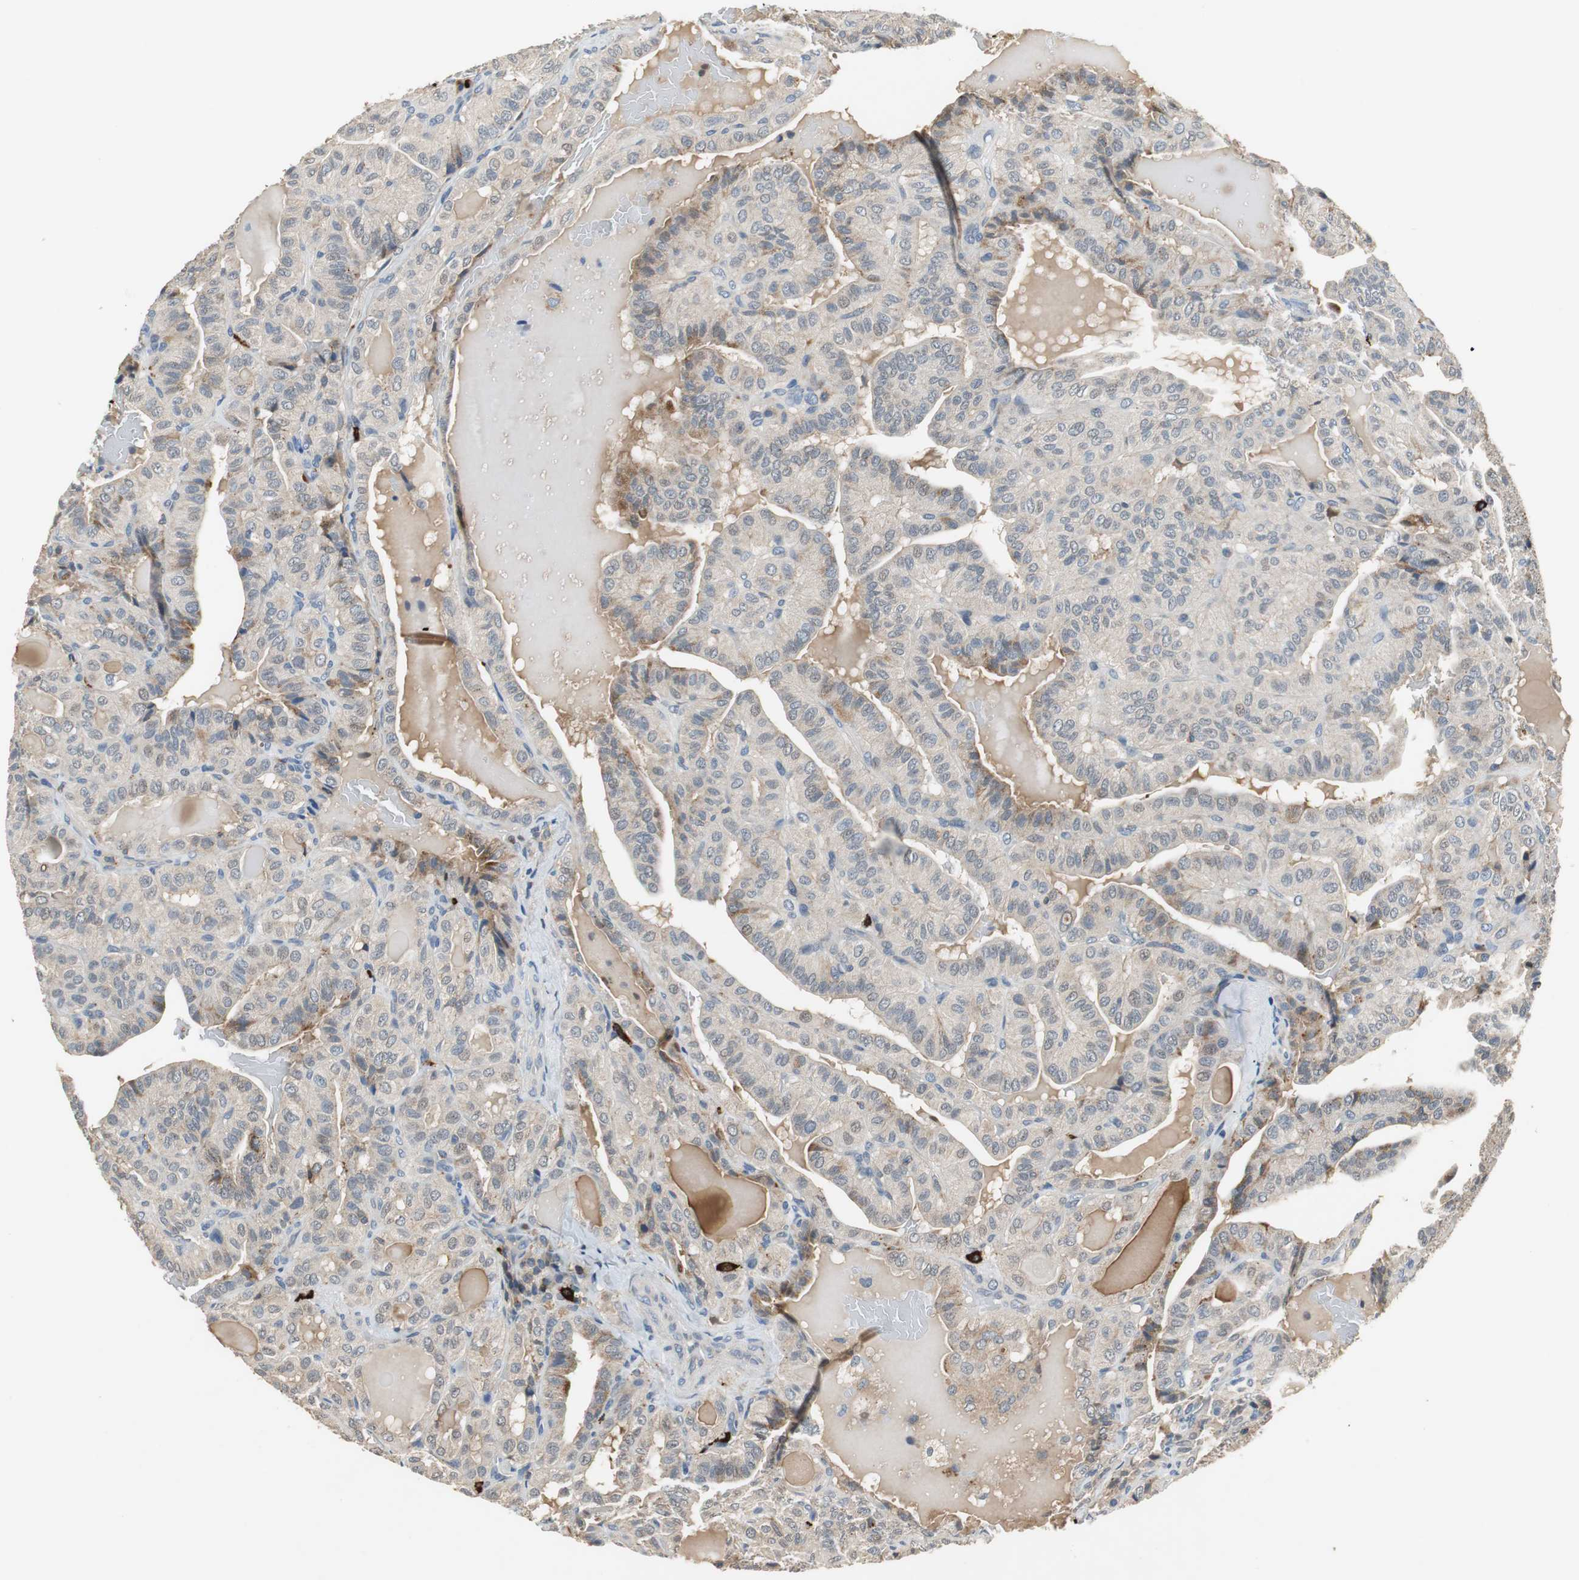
{"staining": {"intensity": "weak", "quantity": "<25%", "location": "cytoplasmic/membranous"}, "tissue": "thyroid cancer", "cell_type": "Tumor cells", "image_type": "cancer", "snomed": [{"axis": "morphology", "description": "Papillary adenocarcinoma, NOS"}, {"axis": "topography", "description": "Thyroid gland"}], "caption": "Thyroid papillary adenocarcinoma stained for a protein using IHC displays no staining tumor cells.", "gene": "SLC19A2", "patient": {"sex": "male", "age": 77}}